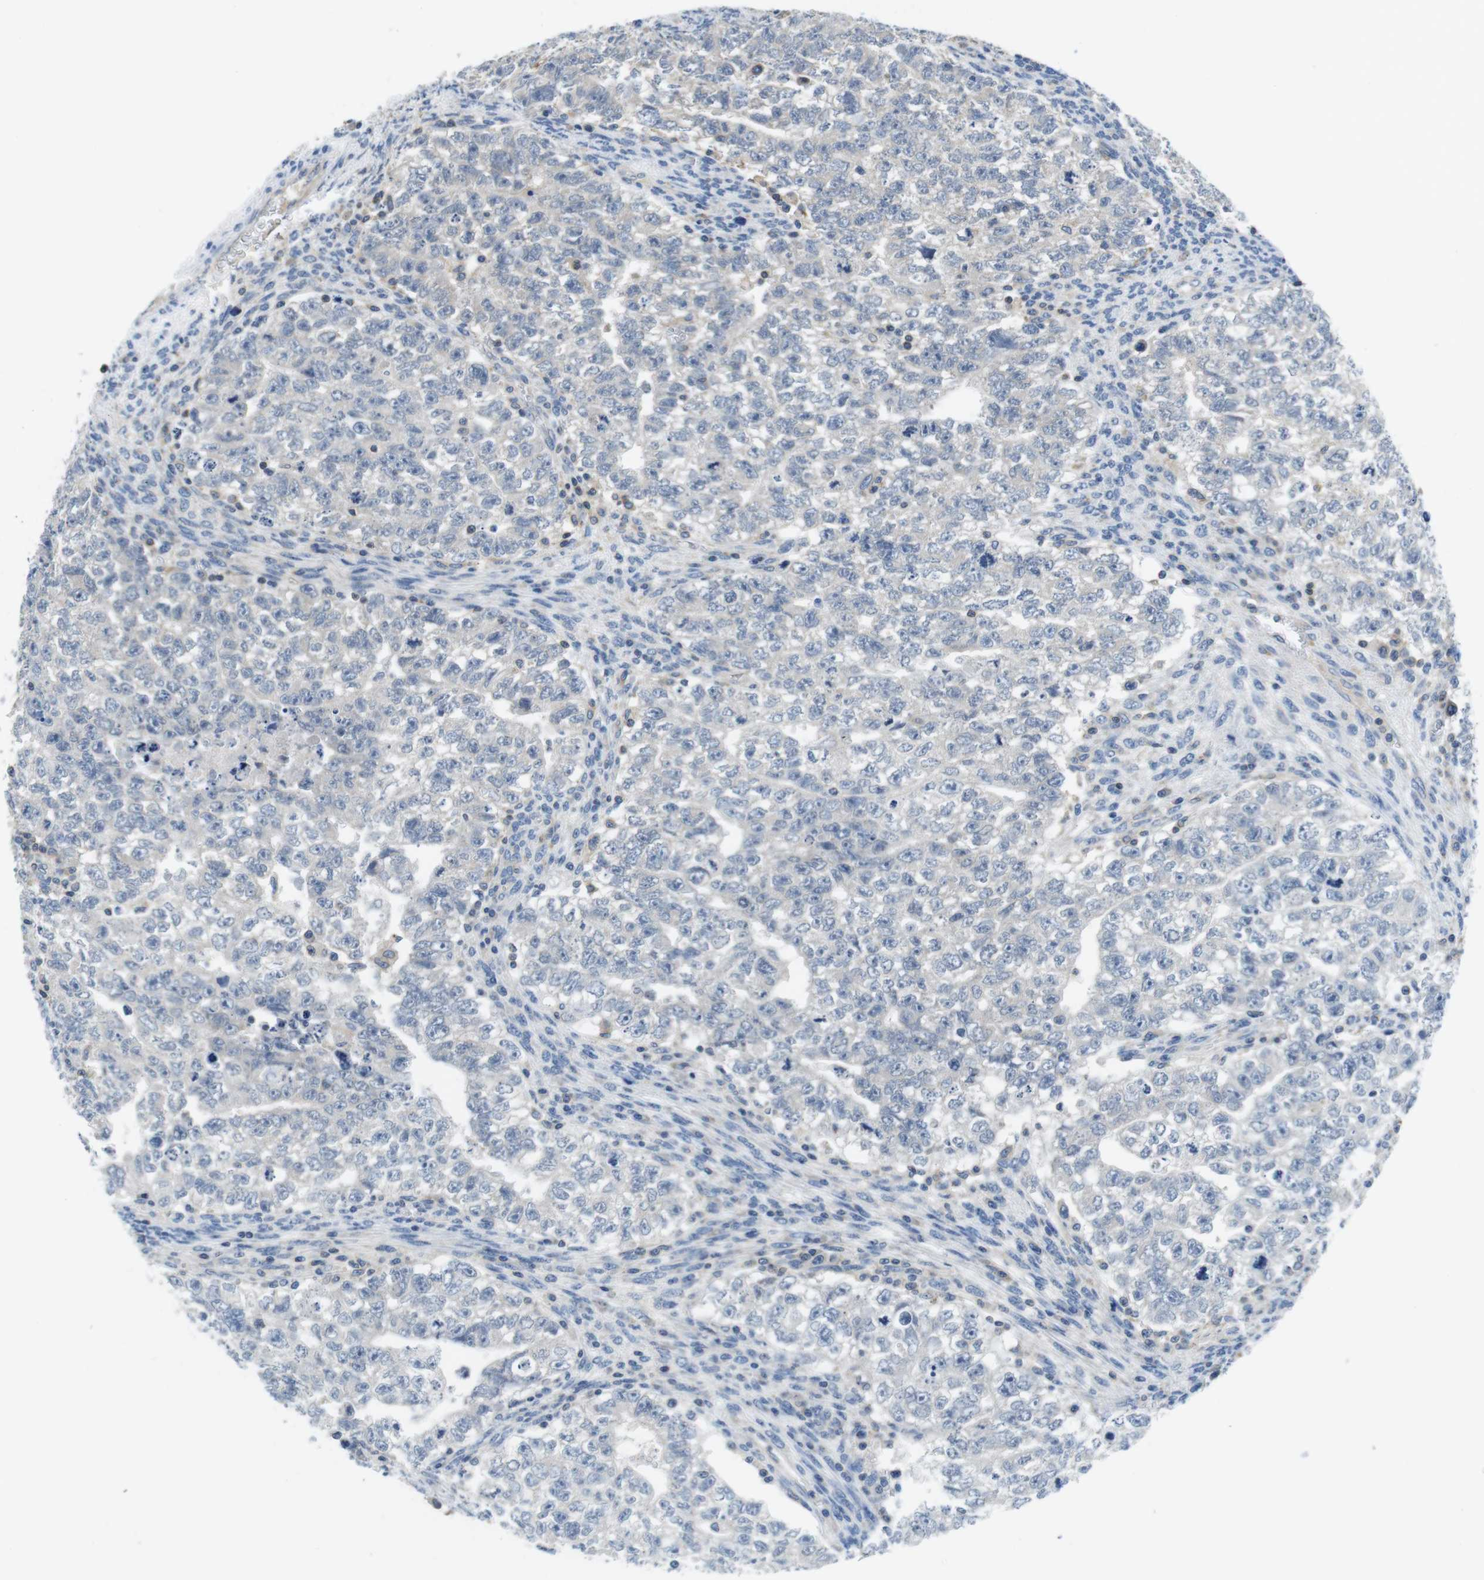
{"staining": {"intensity": "negative", "quantity": "none", "location": "none"}, "tissue": "testis cancer", "cell_type": "Tumor cells", "image_type": "cancer", "snomed": [{"axis": "morphology", "description": "Seminoma, NOS"}, {"axis": "morphology", "description": "Carcinoma, Embryonal, NOS"}, {"axis": "topography", "description": "Testis"}], "caption": "There is no significant staining in tumor cells of testis cancer.", "gene": "PIK3CD", "patient": {"sex": "male", "age": 38}}